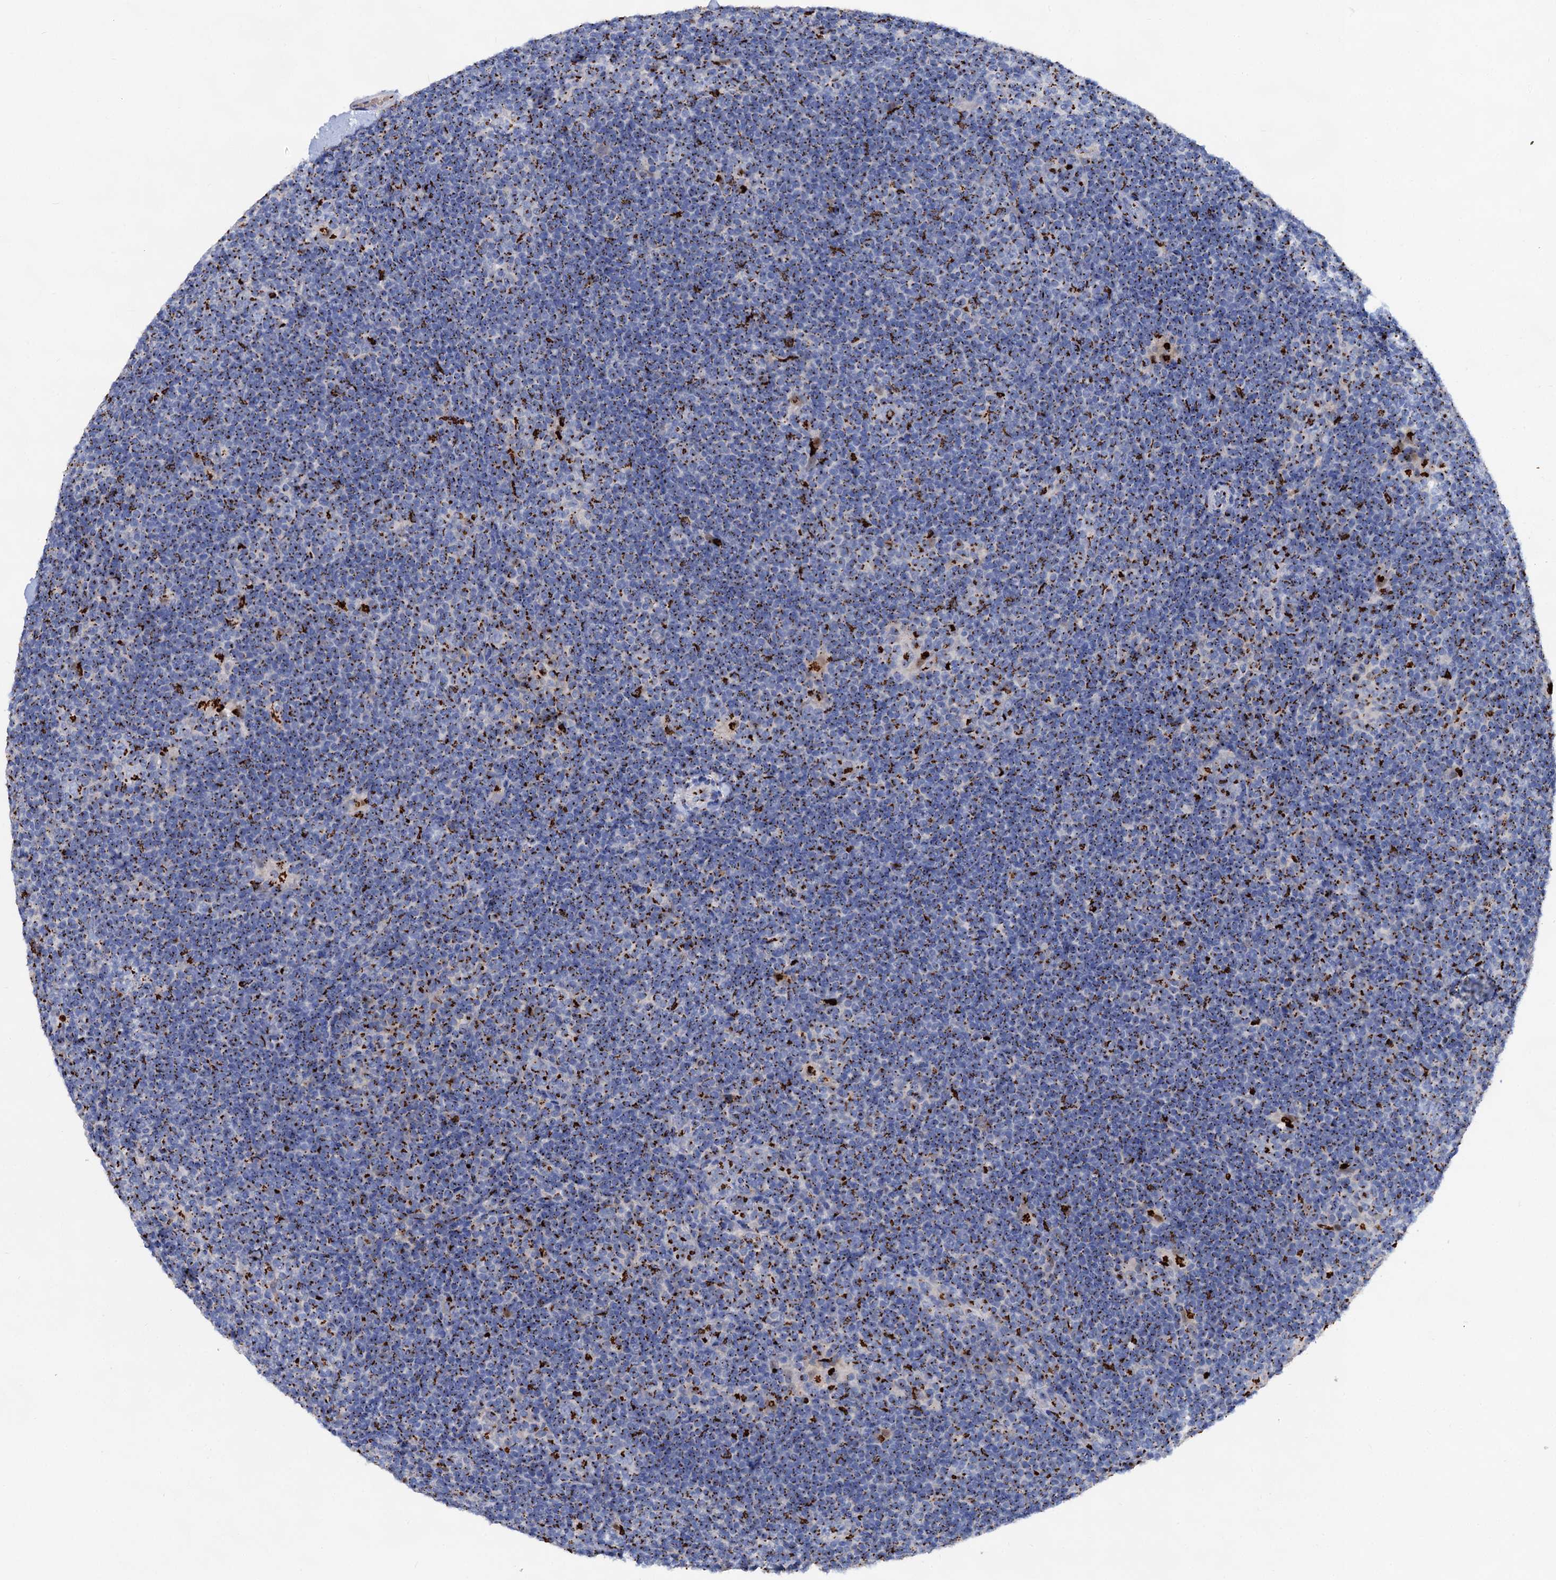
{"staining": {"intensity": "strong", "quantity": "25%-75%", "location": "cytoplasmic/membranous"}, "tissue": "lymphoma", "cell_type": "Tumor cells", "image_type": "cancer", "snomed": [{"axis": "morphology", "description": "Hodgkin's disease, NOS"}, {"axis": "topography", "description": "Lymph node"}], "caption": "There is high levels of strong cytoplasmic/membranous expression in tumor cells of Hodgkin's disease, as demonstrated by immunohistochemical staining (brown color).", "gene": "TM9SF3", "patient": {"sex": "female", "age": 57}}